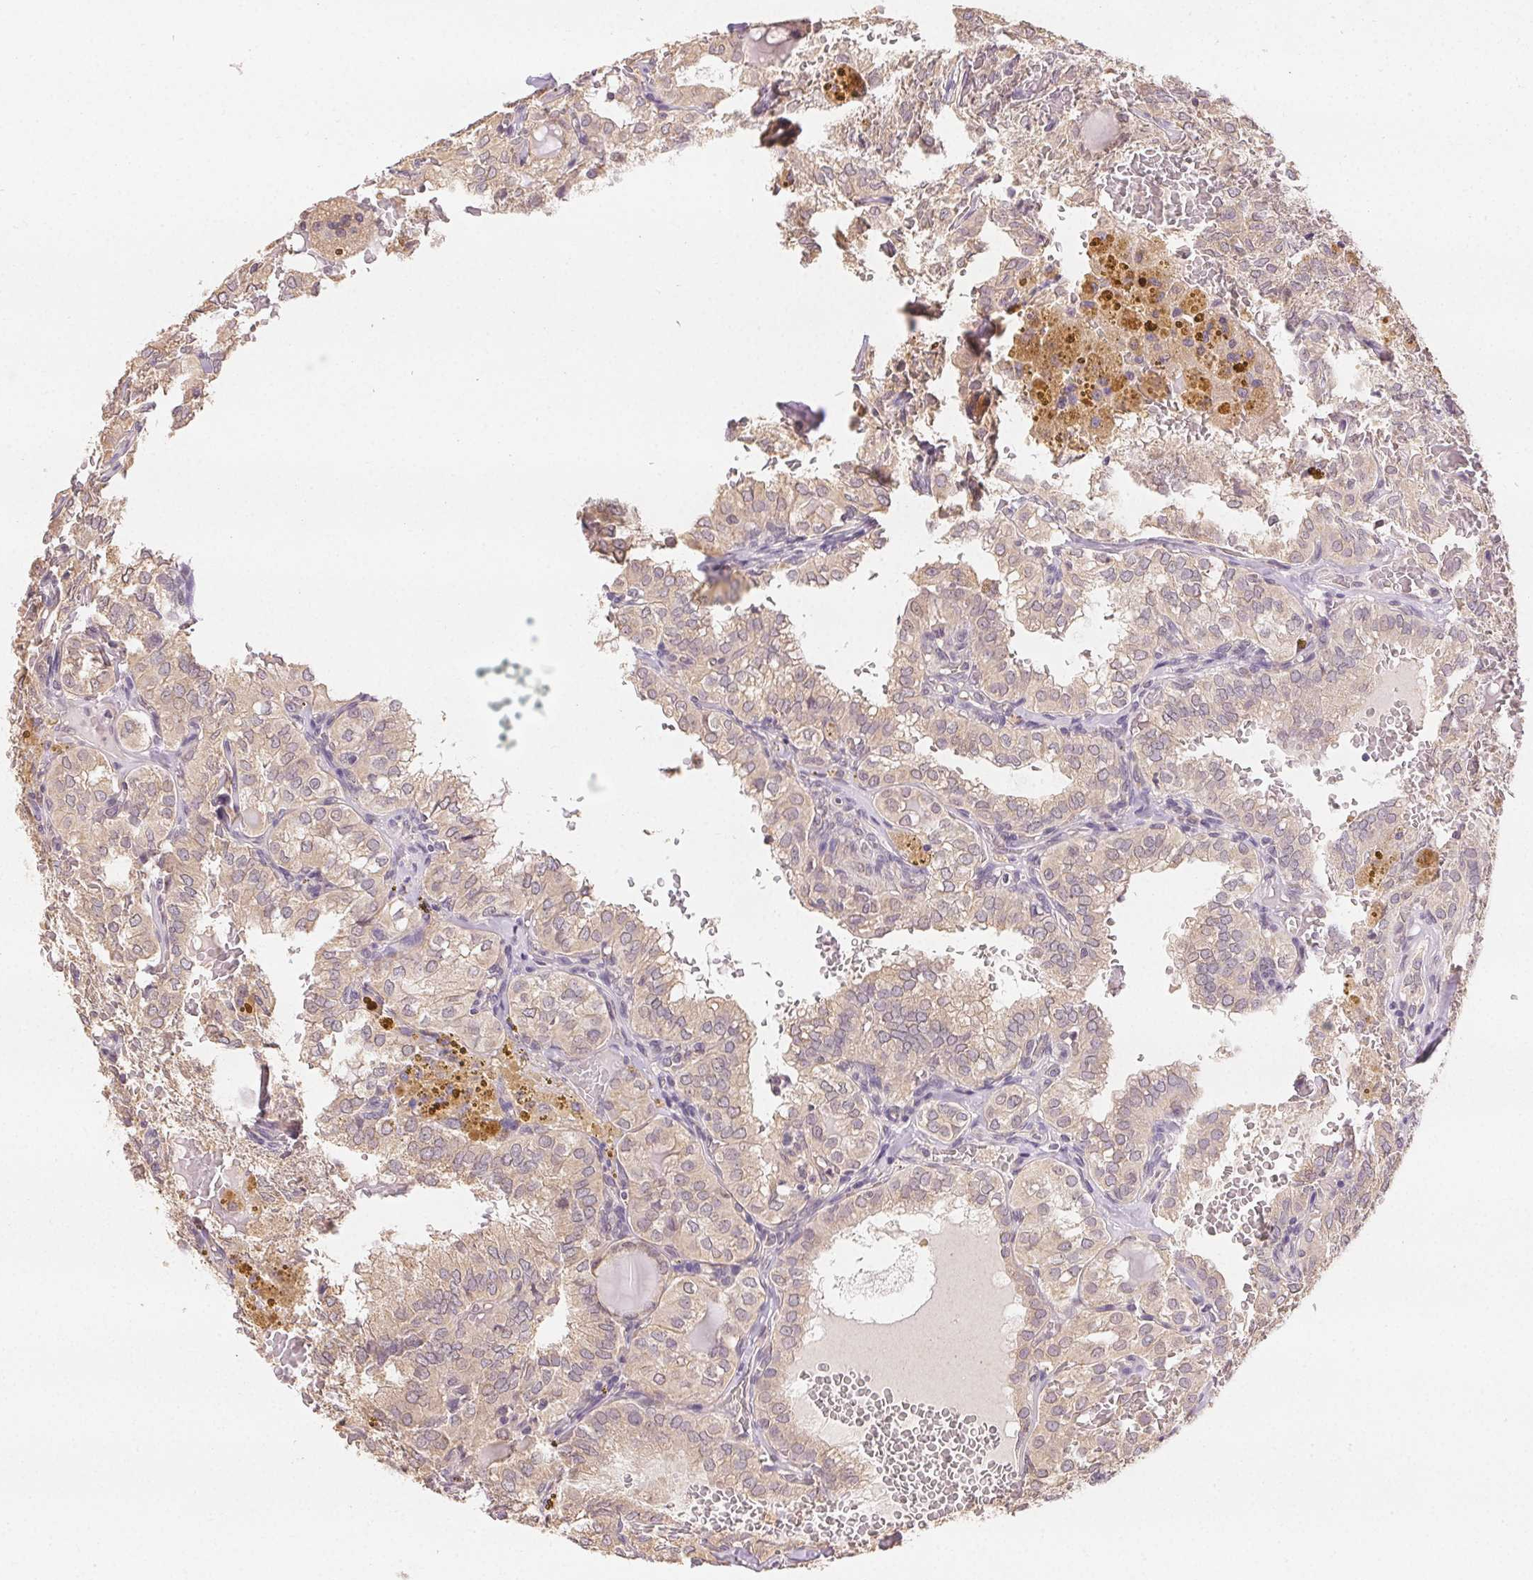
{"staining": {"intensity": "weak", "quantity": "25%-75%", "location": "cytoplasmic/membranous"}, "tissue": "thyroid cancer", "cell_type": "Tumor cells", "image_type": "cancer", "snomed": [{"axis": "morphology", "description": "Papillary adenocarcinoma, NOS"}, {"axis": "topography", "description": "Thyroid gland"}], "caption": "Thyroid cancer (papillary adenocarcinoma) was stained to show a protein in brown. There is low levels of weak cytoplasmic/membranous expression in about 25%-75% of tumor cells. Nuclei are stained in blue.", "gene": "SEZ6L2", "patient": {"sex": "male", "age": 20}}